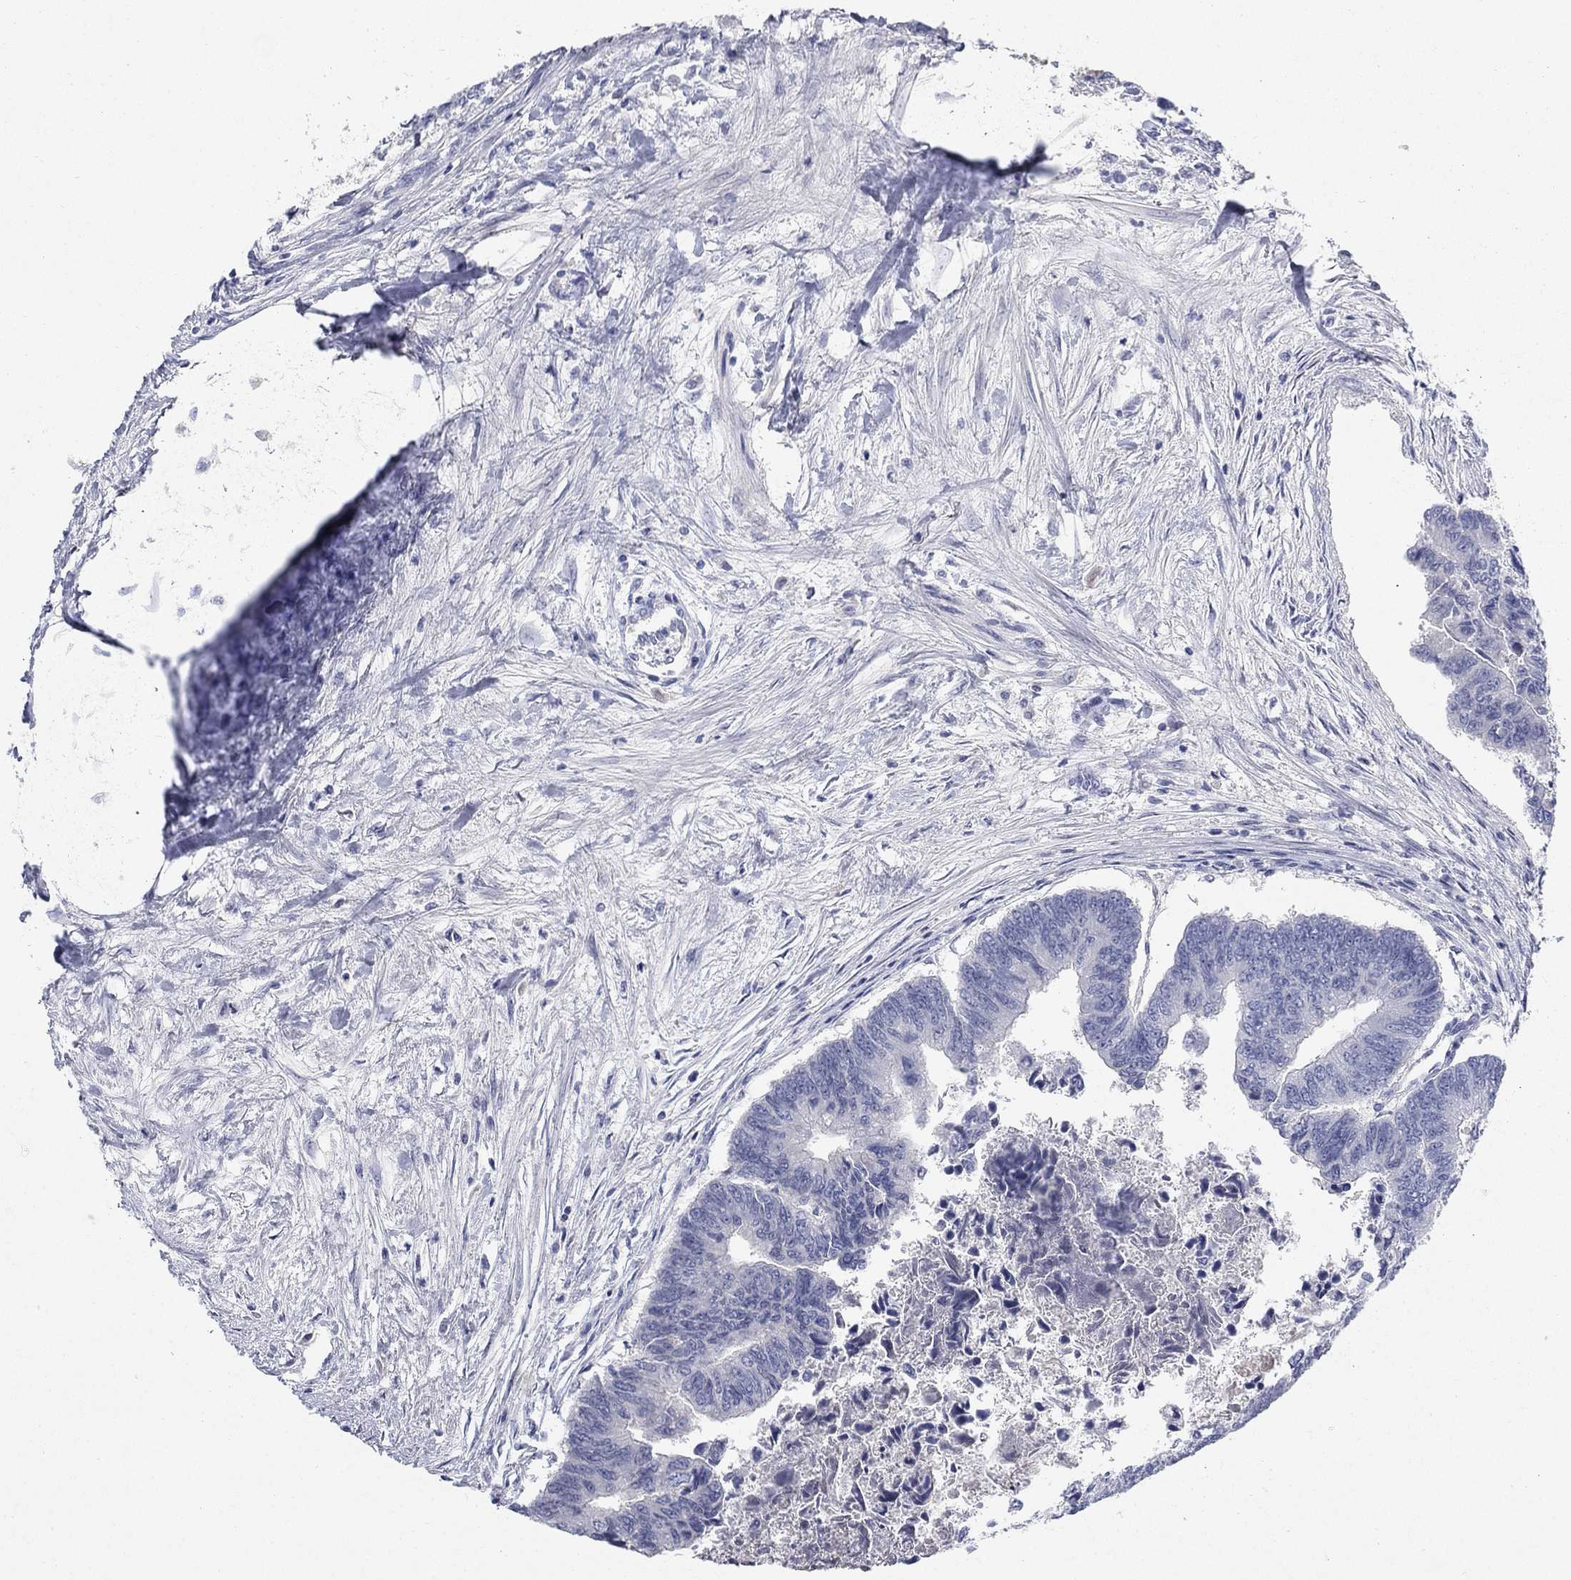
{"staining": {"intensity": "negative", "quantity": "none", "location": "none"}, "tissue": "colorectal cancer", "cell_type": "Tumor cells", "image_type": "cancer", "snomed": [{"axis": "morphology", "description": "Adenocarcinoma, NOS"}, {"axis": "topography", "description": "Colon"}], "caption": "Immunohistochemistry image of neoplastic tissue: colorectal cancer (adenocarcinoma) stained with DAB reveals no significant protein expression in tumor cells.", "gene": "TMEM249", "patient": {"sex": "female", "age": 65}}